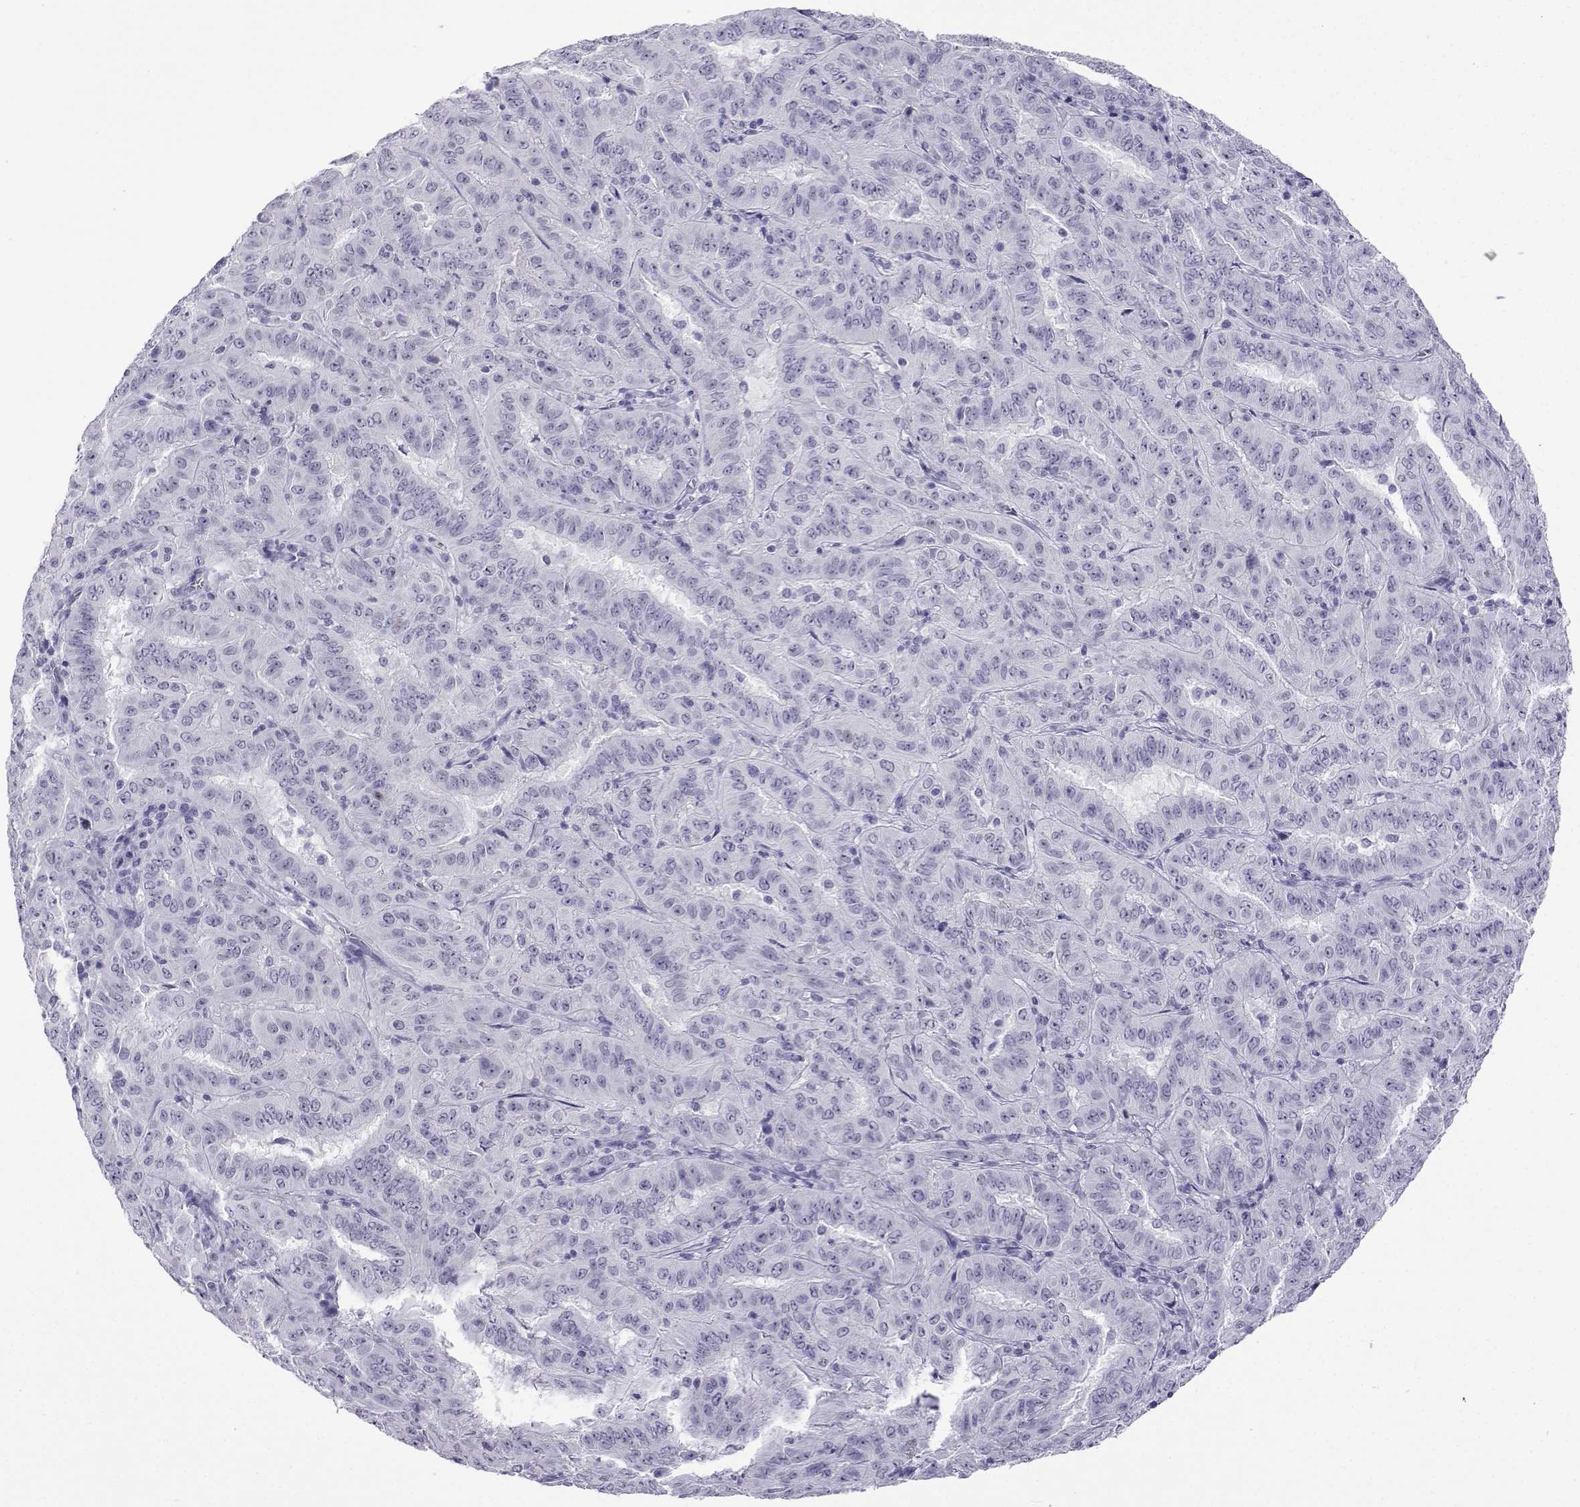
{"staining": {"intensity": "negative", "quantity": "none", "location": "none"}, "tissue": "pancreatic cancer", "cell_type": "Tumor cells", "image_type": "cancer", "snomed": [{"axis": "morphology", "description": "Adenocarcinoma, NOS"}, {"axis": "topography", "description": "Pancreas"}], "caption": "A high-resolution micrograph shows immunohistochemistry (IHC) staining of pancreatic cancer, which exhibits no significant positivity in tumor cells.", "gene": "ACTL7A", "patient": {"sex": "male", "age": 63}}